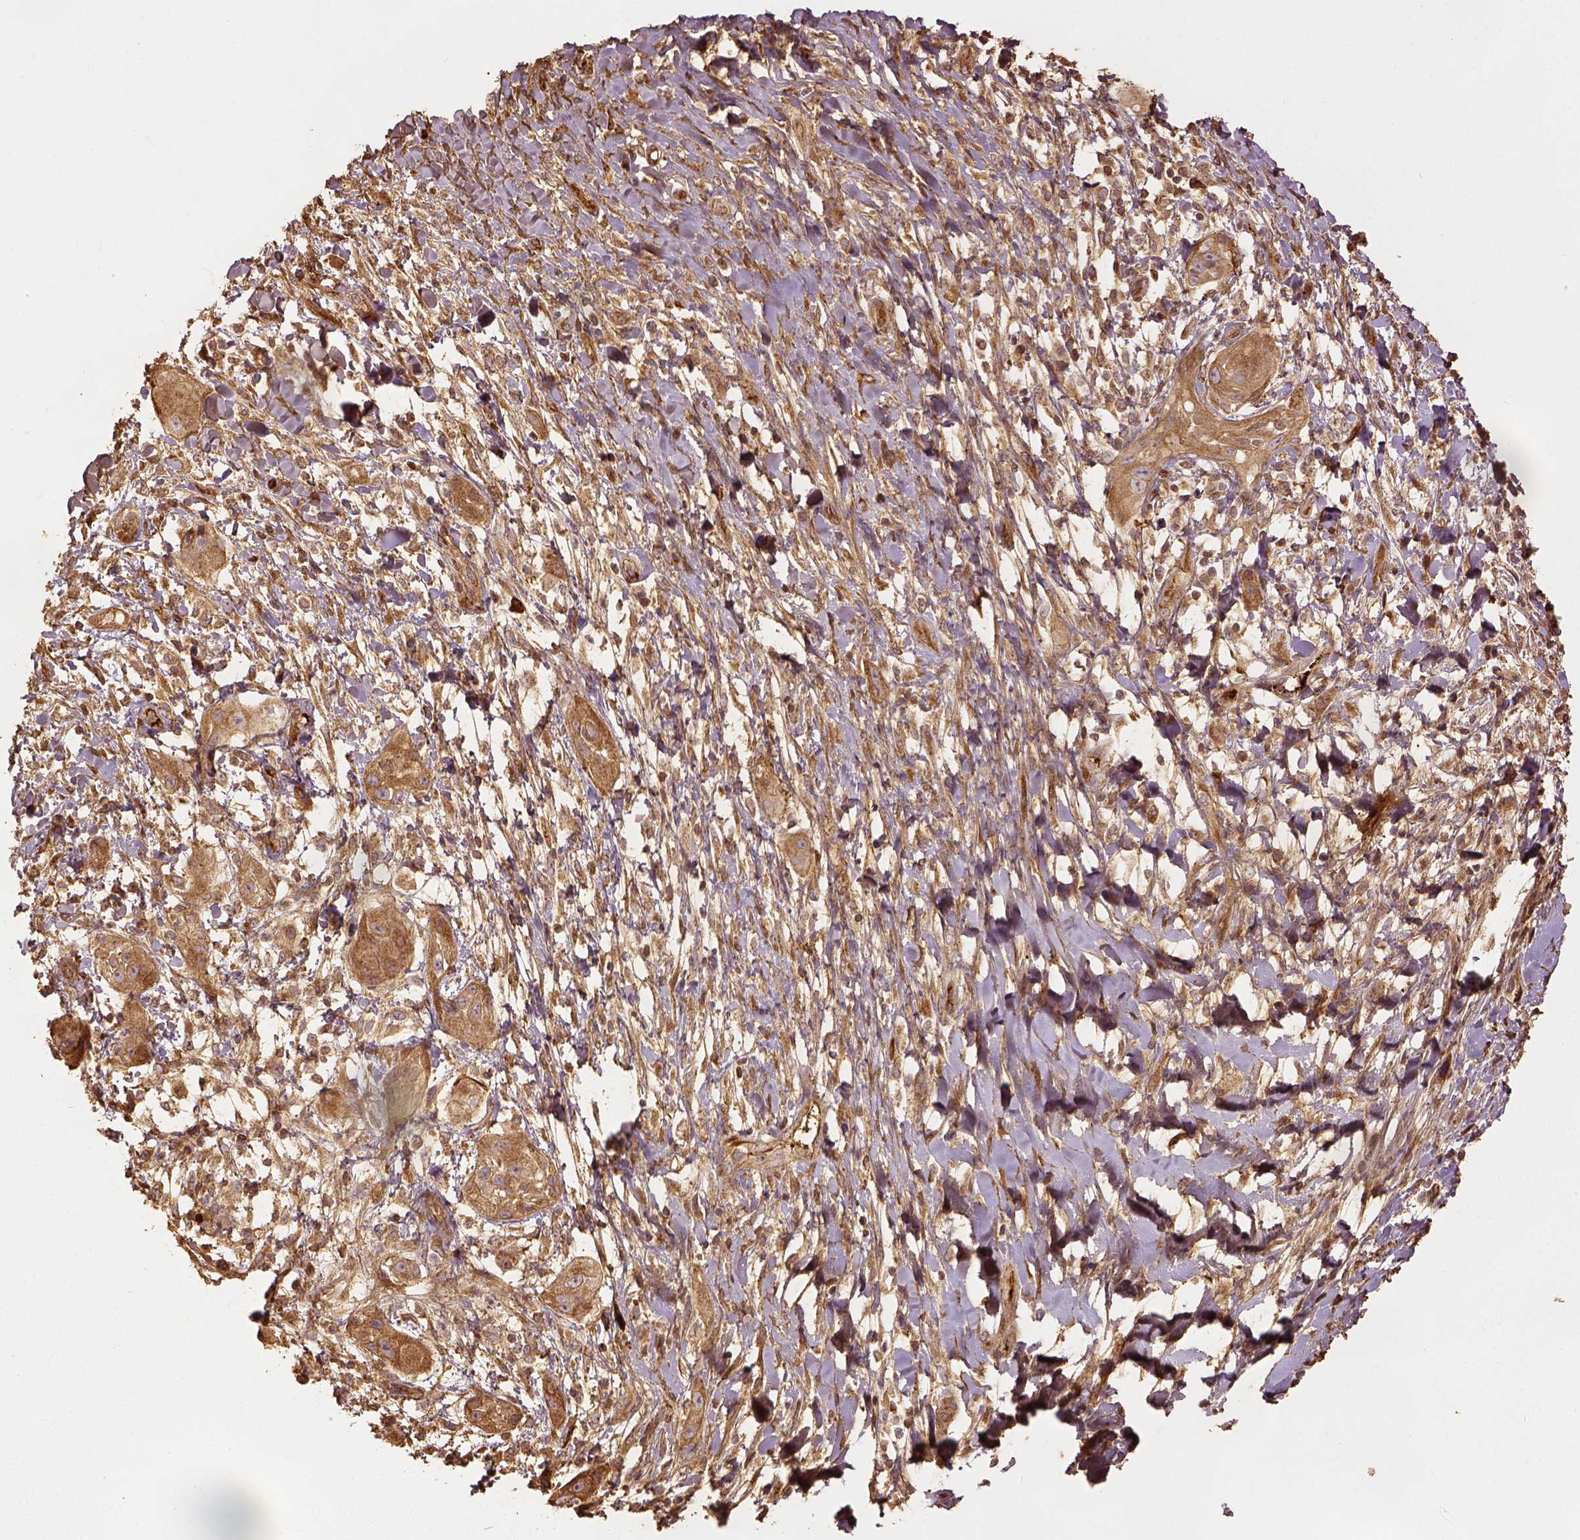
{"staining": {"intensity": "moderate", "quantity": ">75%", "location": "cytoplasmic/membranous"}, "tissue": "skin cancer", "cell_type": "Tumor cells", "image_type": "cancer", "snomed": [{"axis": "morphology", "description": "Squamous cell carcinoma, NOS"}, {"axis": "topography", "description": "Skin"}], "caption": "Human skin cancer (squamous cell carcinoma) stained with a brown dye displays moderate cytoplasmic/membranous positive expression in about >75% of tumor cells.", "gene": "VEGFA", "patient": {"sex": "male", "age": 62}}